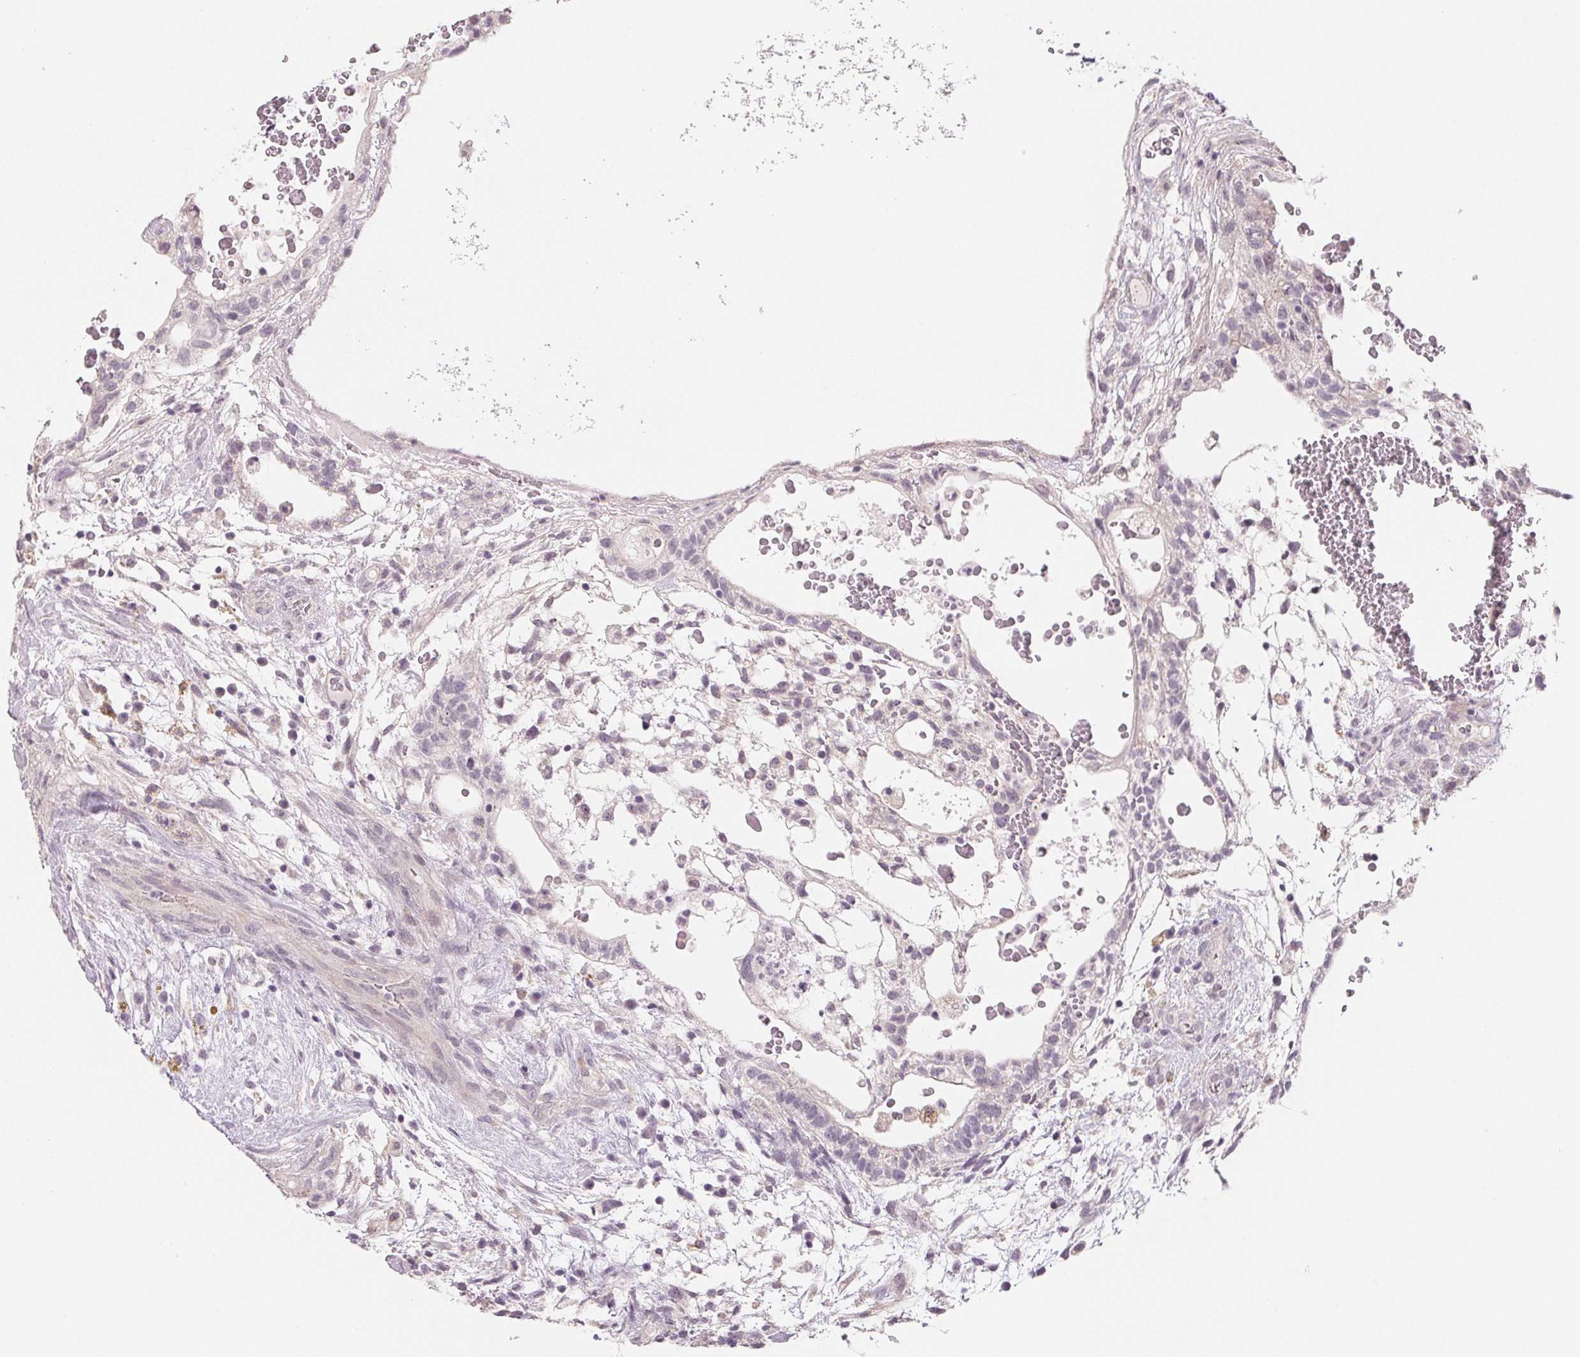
{"staining": {"intensity": "negative", "quantity": "none", "location": "none"}, "tissue": "testis cancer", "cell_type": "Tumor cells", "image_type": "cancer", "snomed": [{"axis": "morphology", "description": "Normal tissue, NOS"}, {"axis": "morphology", "description": "Carcinoma, Embryonal, NOS"}, {"axis": "topography", "description": "Testis"}], "caption": "Tumor cells are negative for brown protein staining in embryonal carcinoma (testis).", "gene": "CFC1", "patient": {"sex": "male", "age": 32}}